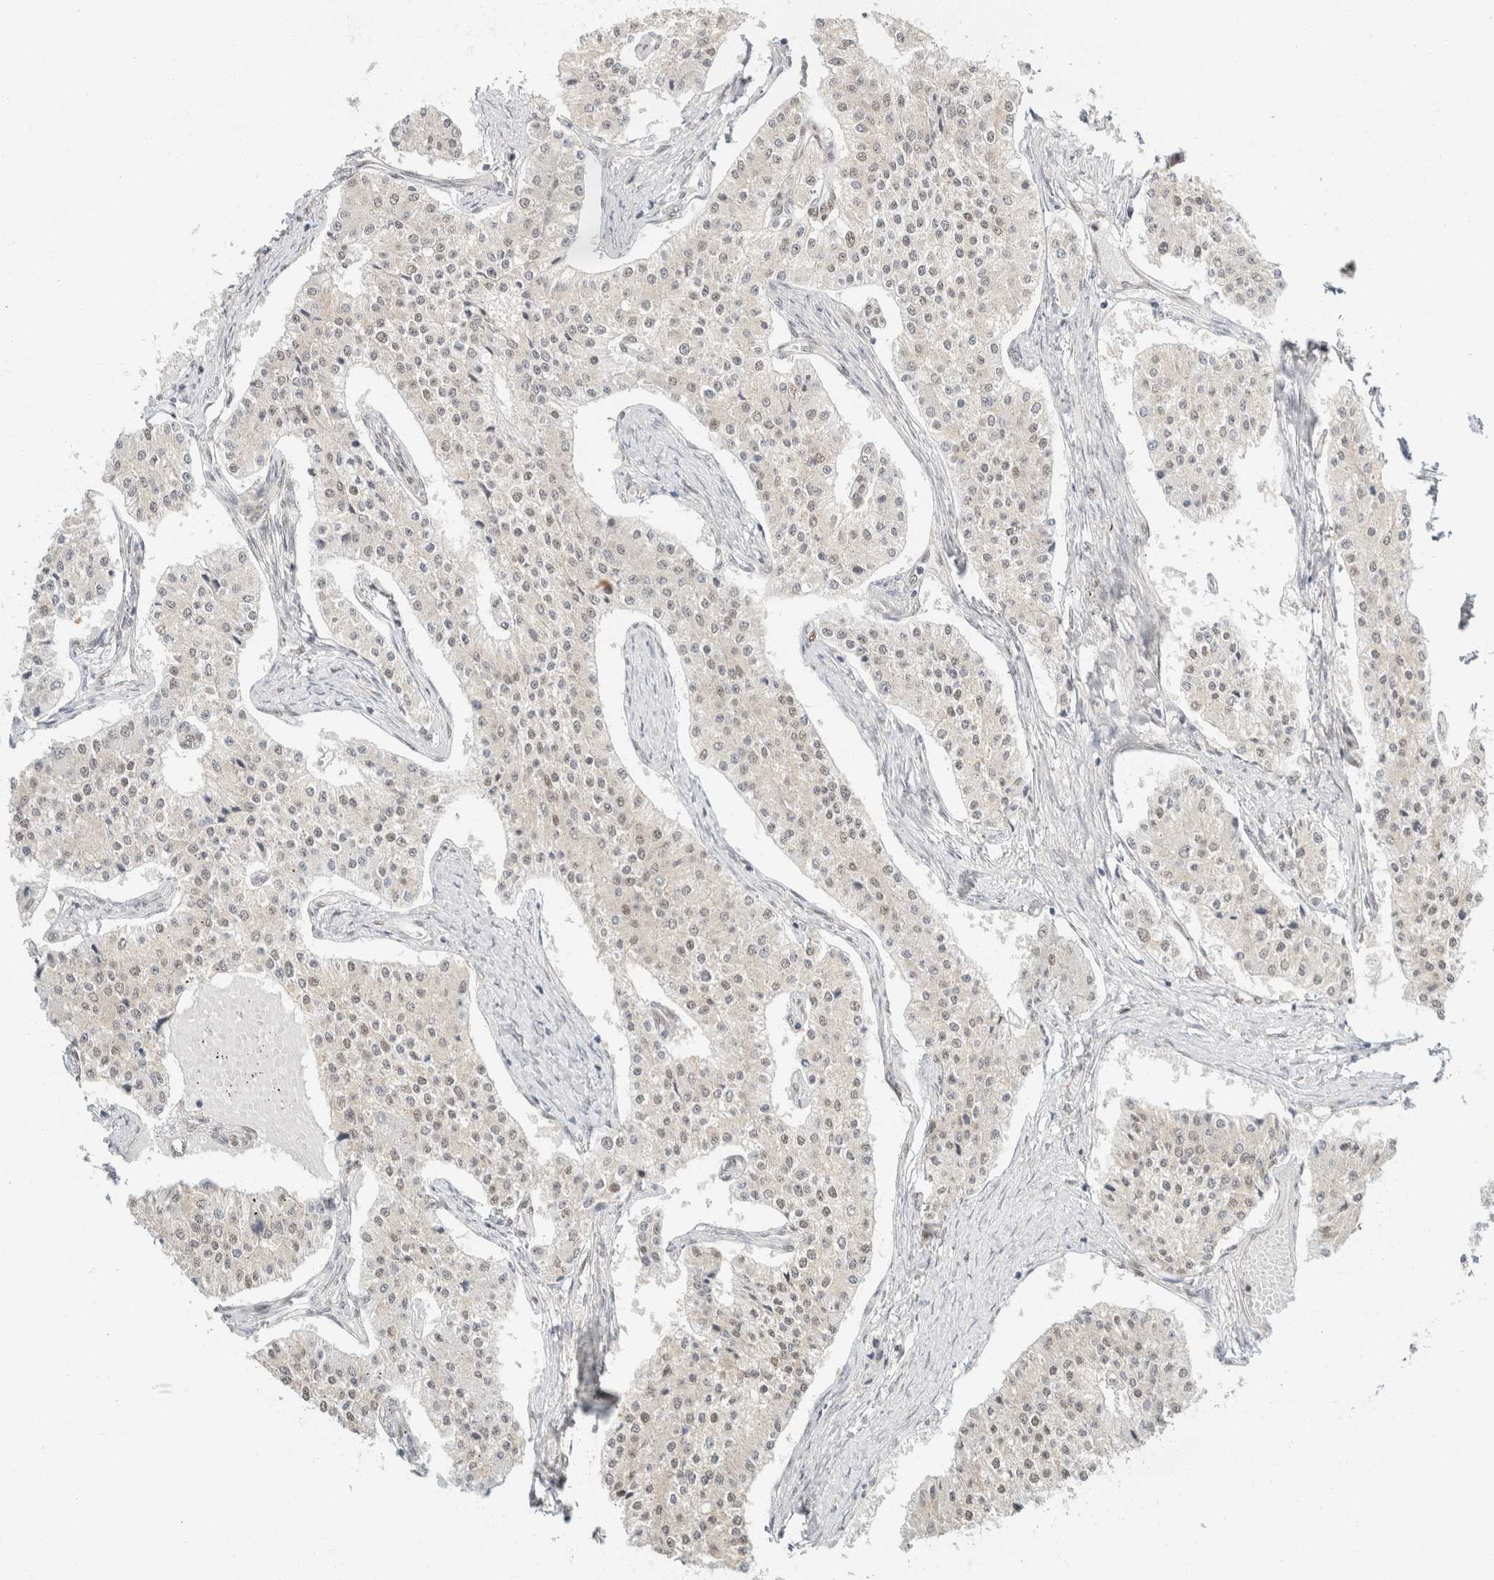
{"staining": {"intensity": "weak", "quantity": "<25%", "location": "nuclear"}, "tissue": "carcinoid", "cell_type": "Tumor cells", "image_type": "cancer", "snomed": [{"axis": "morphology", "description": "Carcinoid, malignant, NOS"}, {"axis": "topography", "description": "Colon"}], "caption": "The histopathology image exhibits no staining of tumor cells in carcinoid.", "gene": "ZNF768", "patient": {"sex": "female", "age": 52}}